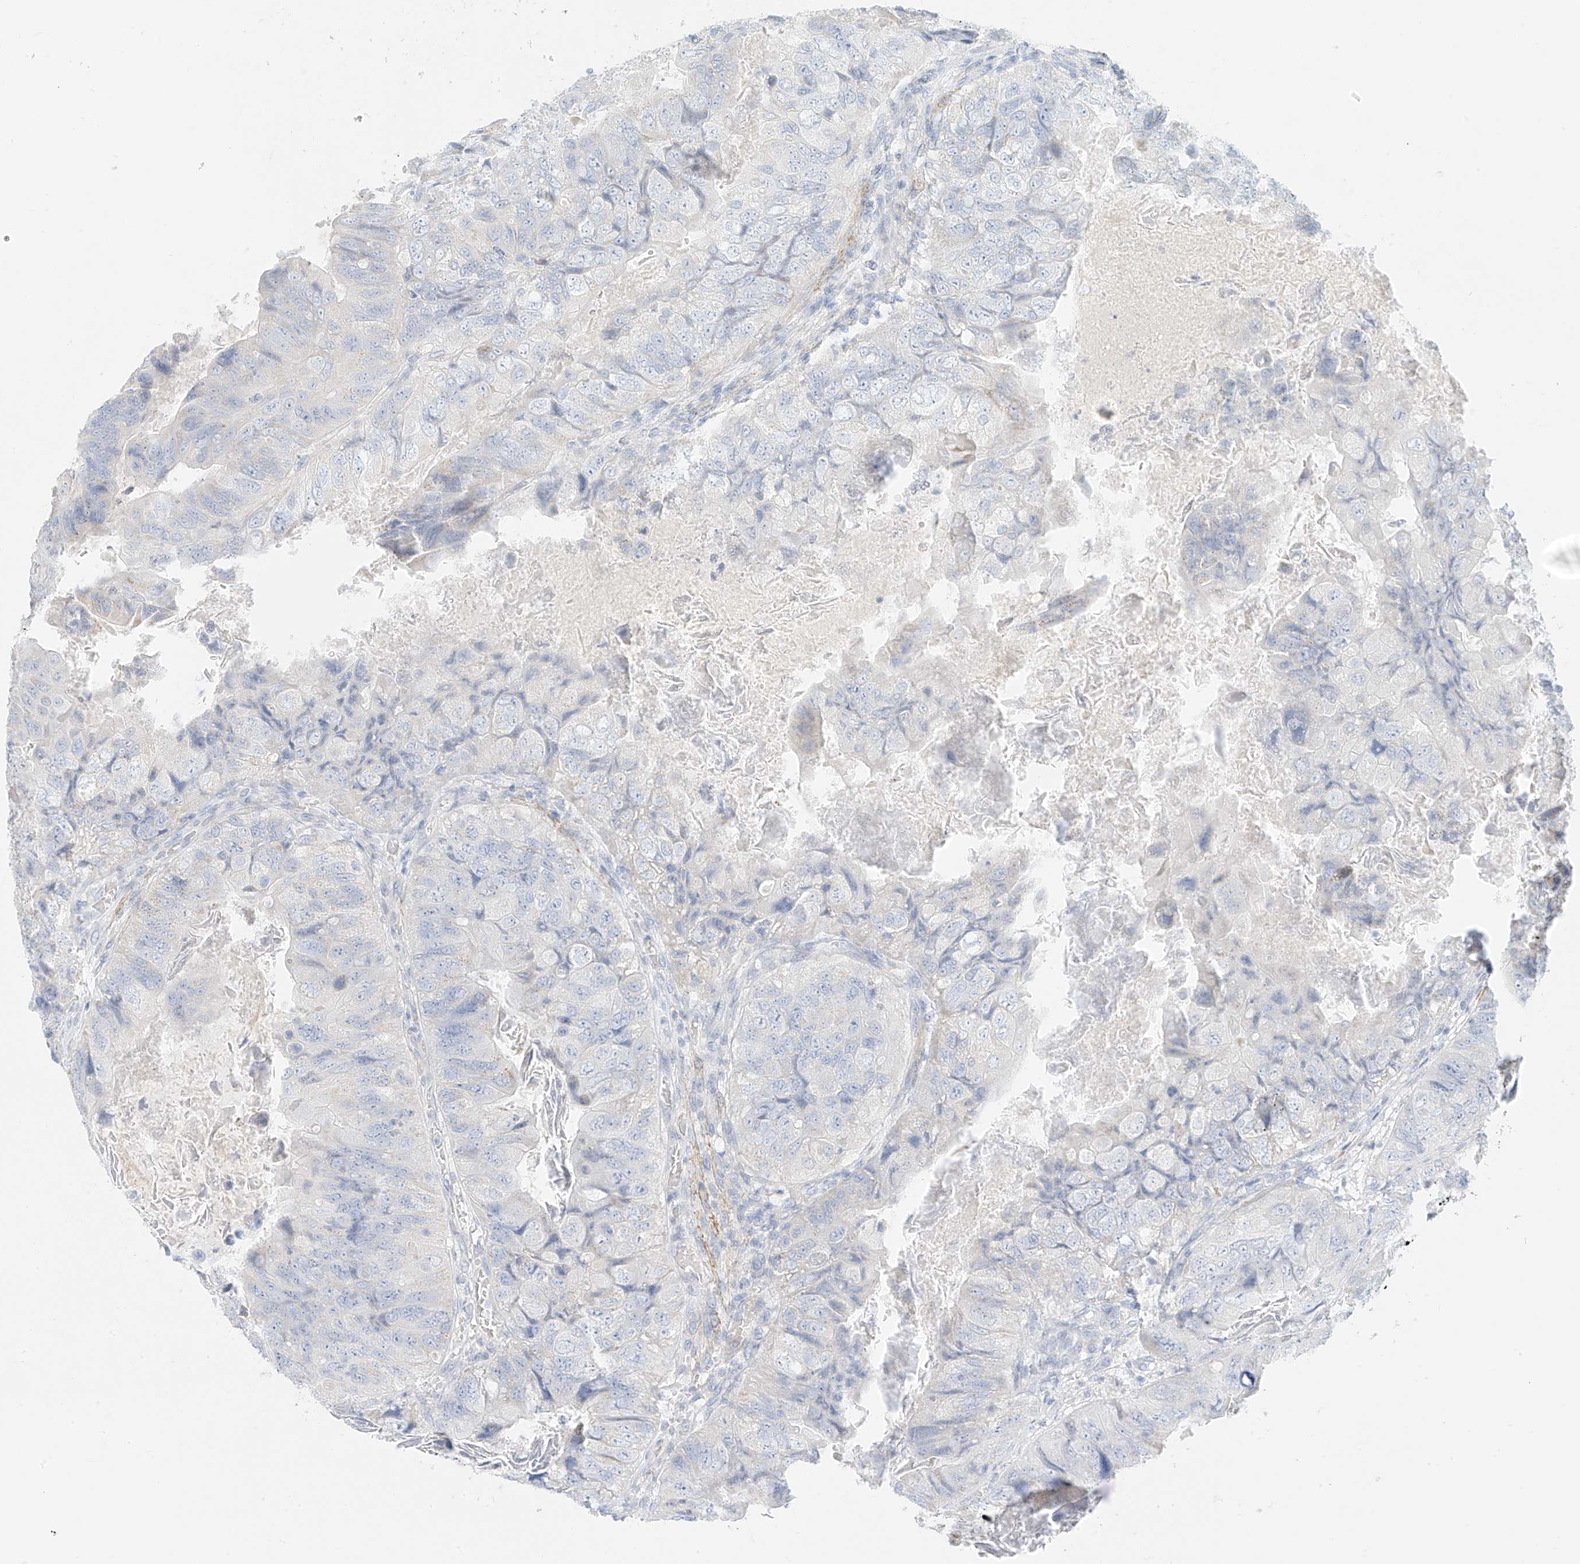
{"staining": {"intensity": "negative", "quantity": "none", "location": "none"}, "tissue": "colorectal cancer", "cell_type": "Tumor cells", "image_type": "cancer", "snomed": [{"axis": "morphology", "description": "Adenocarcinoma, NOS"}, {"axis": "topography", "description": "Rectum"}], "caption": "An image of human adenocarcinoma (colorectal) is negative for staining in tumor cells.", "gene": "ST3GAL5", "patient": {"sex": "male", "age": 63}}